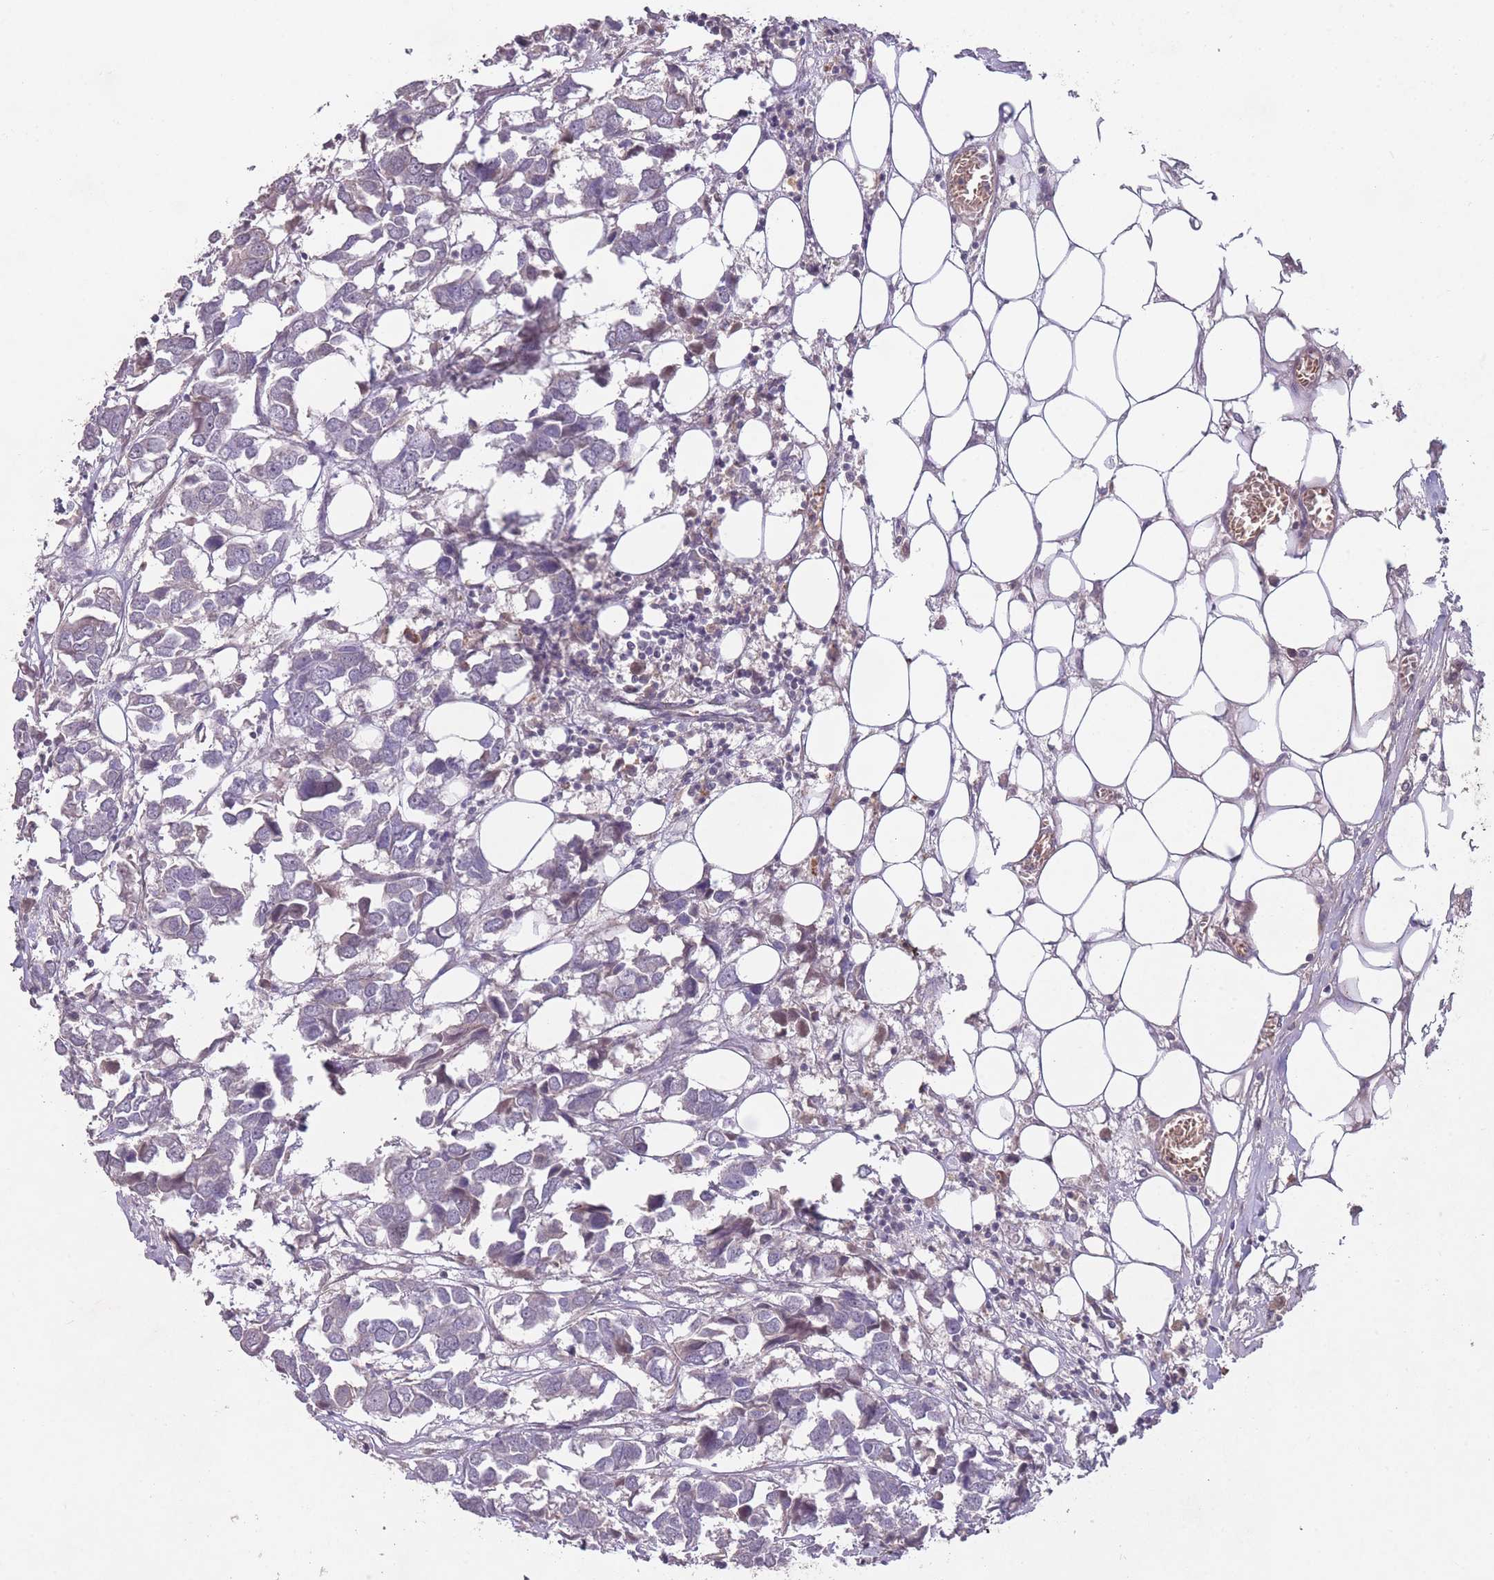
{"staining": {"intensity": "negative", "quantity": "none", "location": "none"}, "tissue": "breast cancer", "cell_type": "Tumor cells", "image_type": "cancer", "snomed": [{"axis": "morphology", "description": "Duct carcinoma"}, {"axis": "topography", "description": "Breast"}], "caption": "This is an immunohistochemistry (IHC) photomicrograph of breast cancer (invasive ductal carcinoma). There is no positivity in tumor cells.", "gene": "ADCYAP1R1", "patient": {"sex": "female", "age": 83}}